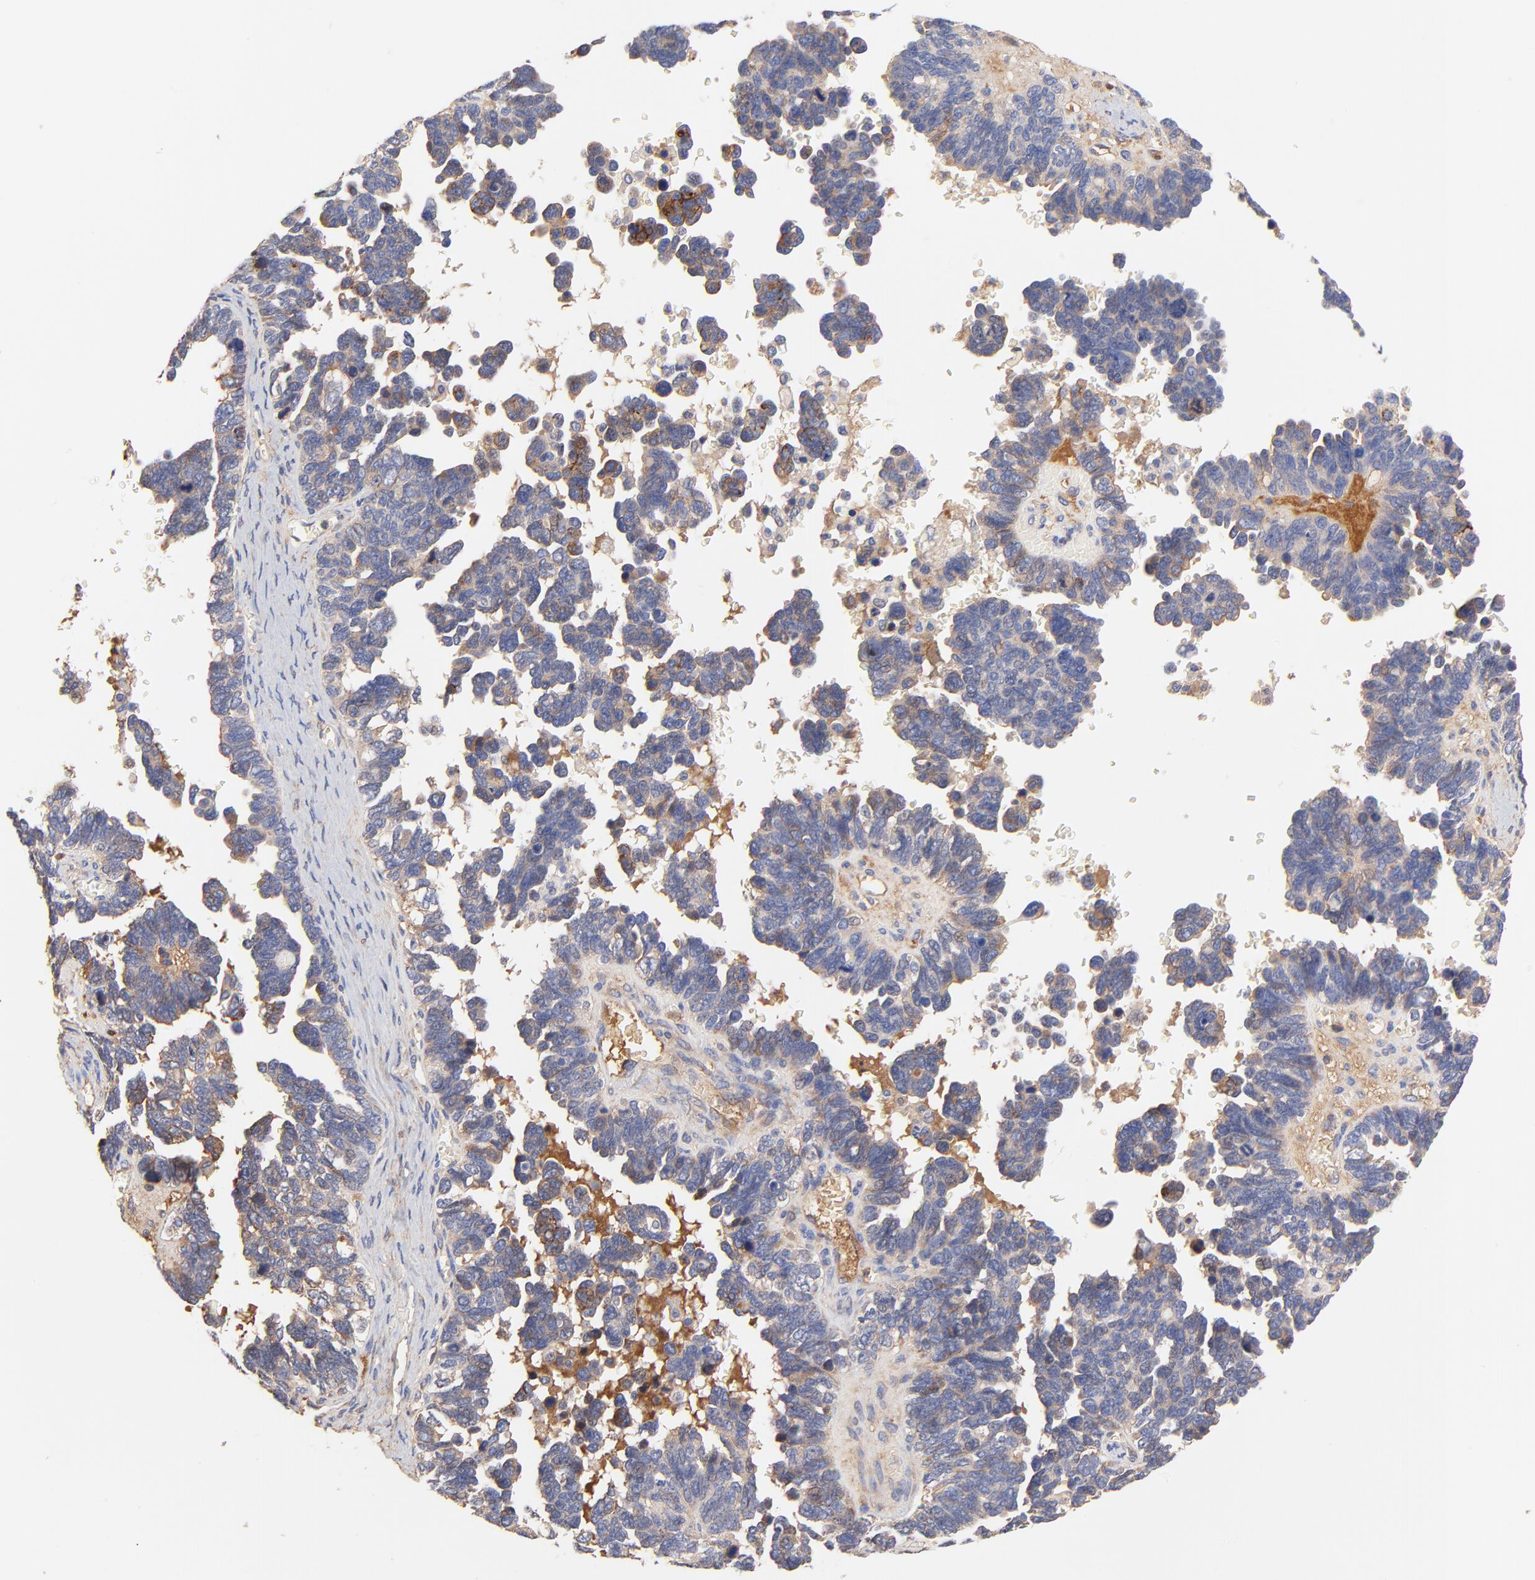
{"staining": {"intensity": "weak", "quantity": ">75%", "location": "cytoplasmic/membranous"}, "tissue": "ovarian cancer", "cell_type": "Tumor cells", "image_type": "cancer", "snomed": [{"axis": "morphology", "description": "Cystadenocarcinoma, serous, NOS"}, {"axis": "topography", "description": "Ovary"}], "caption": "Ovarian cancer (serous cystadenocarcinoma) stained with a brown dye shows weak cytoplasmic/membranous positive positivity in about >75% of tumor cells.", "gene": "PTK7", "patient": {"sex": "female", "age": 69}}